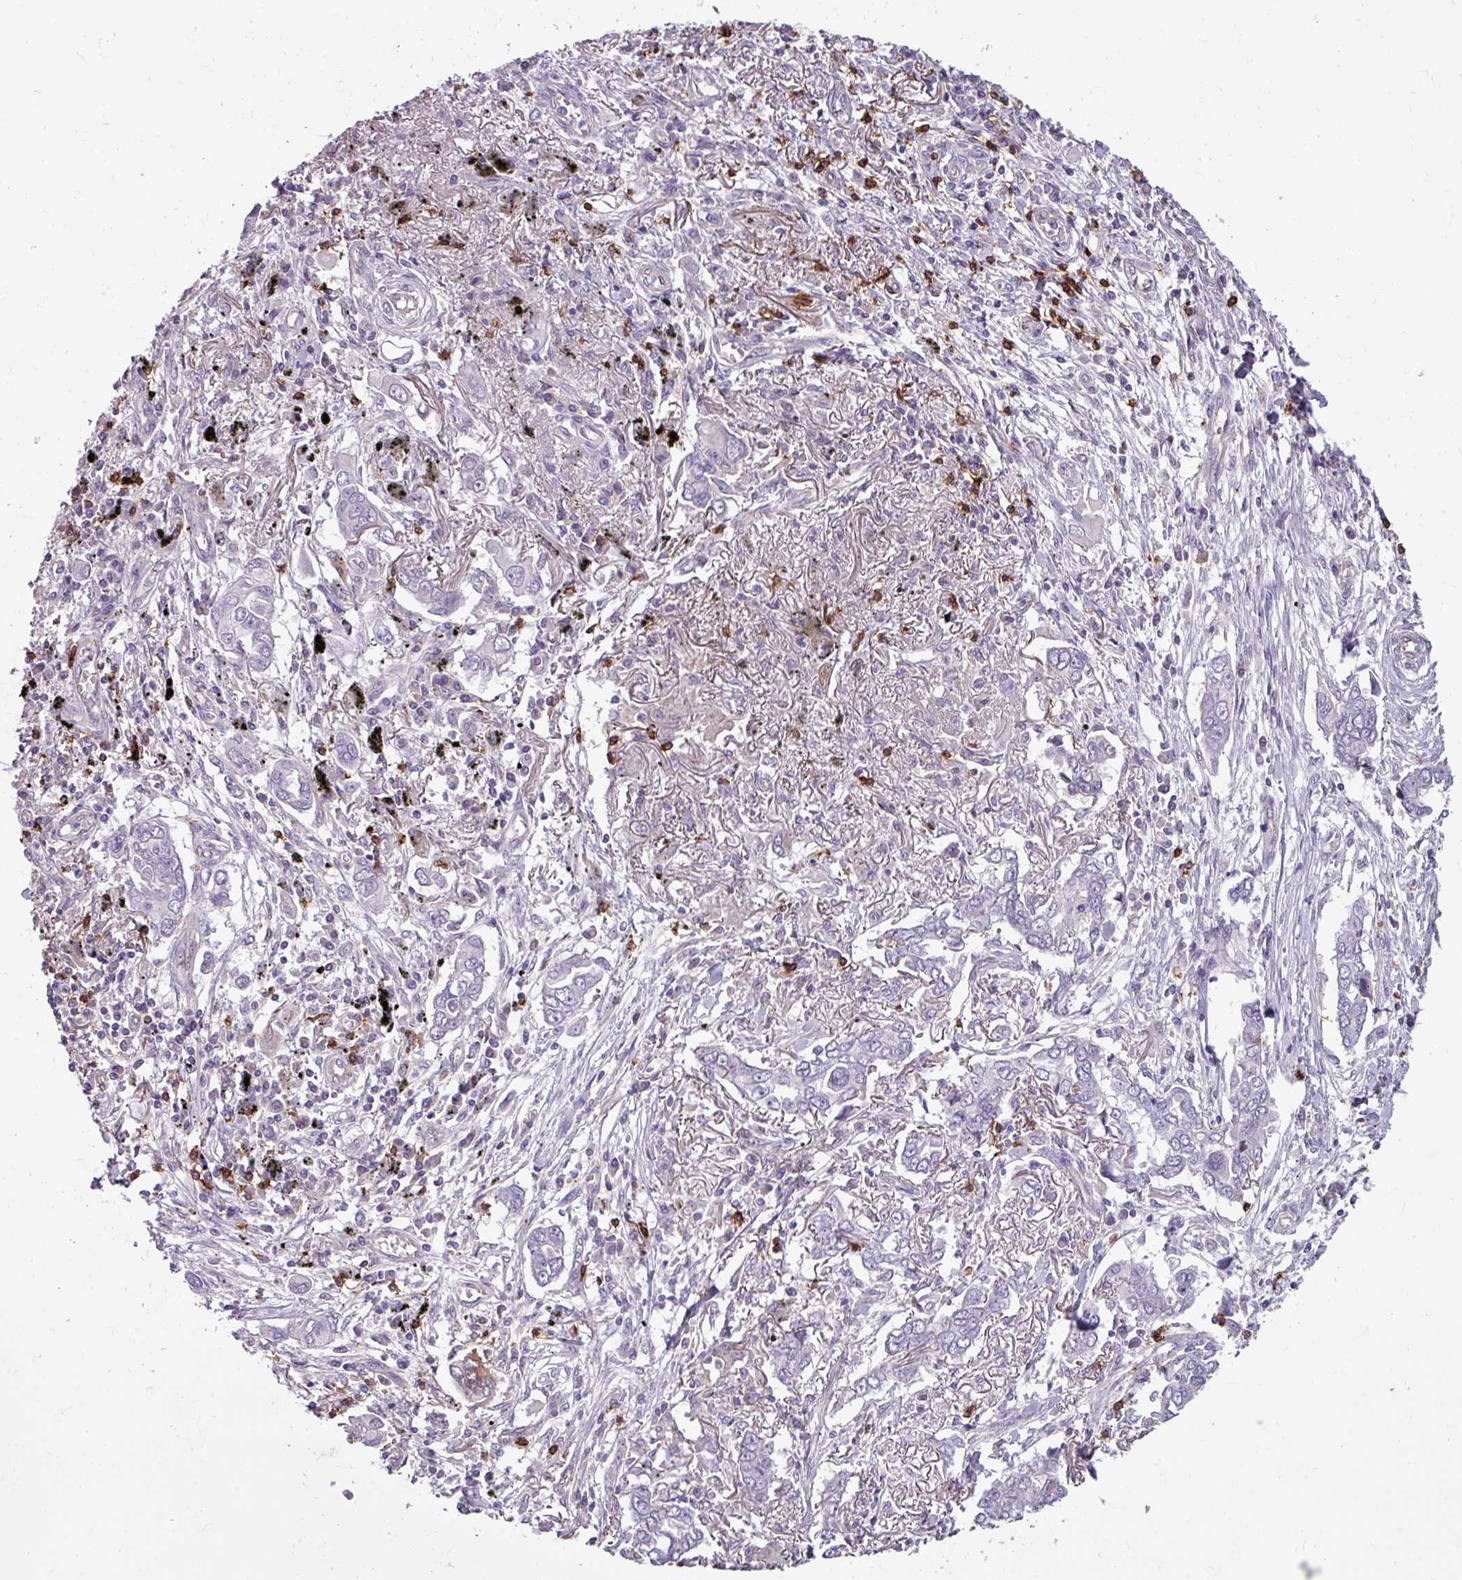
{"staining": {"intensity": "negative", "quantity": "none", "location": "none"}, "tissue": "lung cancer", "cell_type": "Tumor cells", "image_type": "cancer", "snomed": [{"axis": "morphology", "description": "Adenocarcinoma, NOS"}, {"axis": "topography", "description": "Lung"}], "caption": "There is no significant positivity in tumor cells of lung cancer (adenocarcinoma).", "gene": "CD8A", "patient": {"sex": "male", "age": 76}}